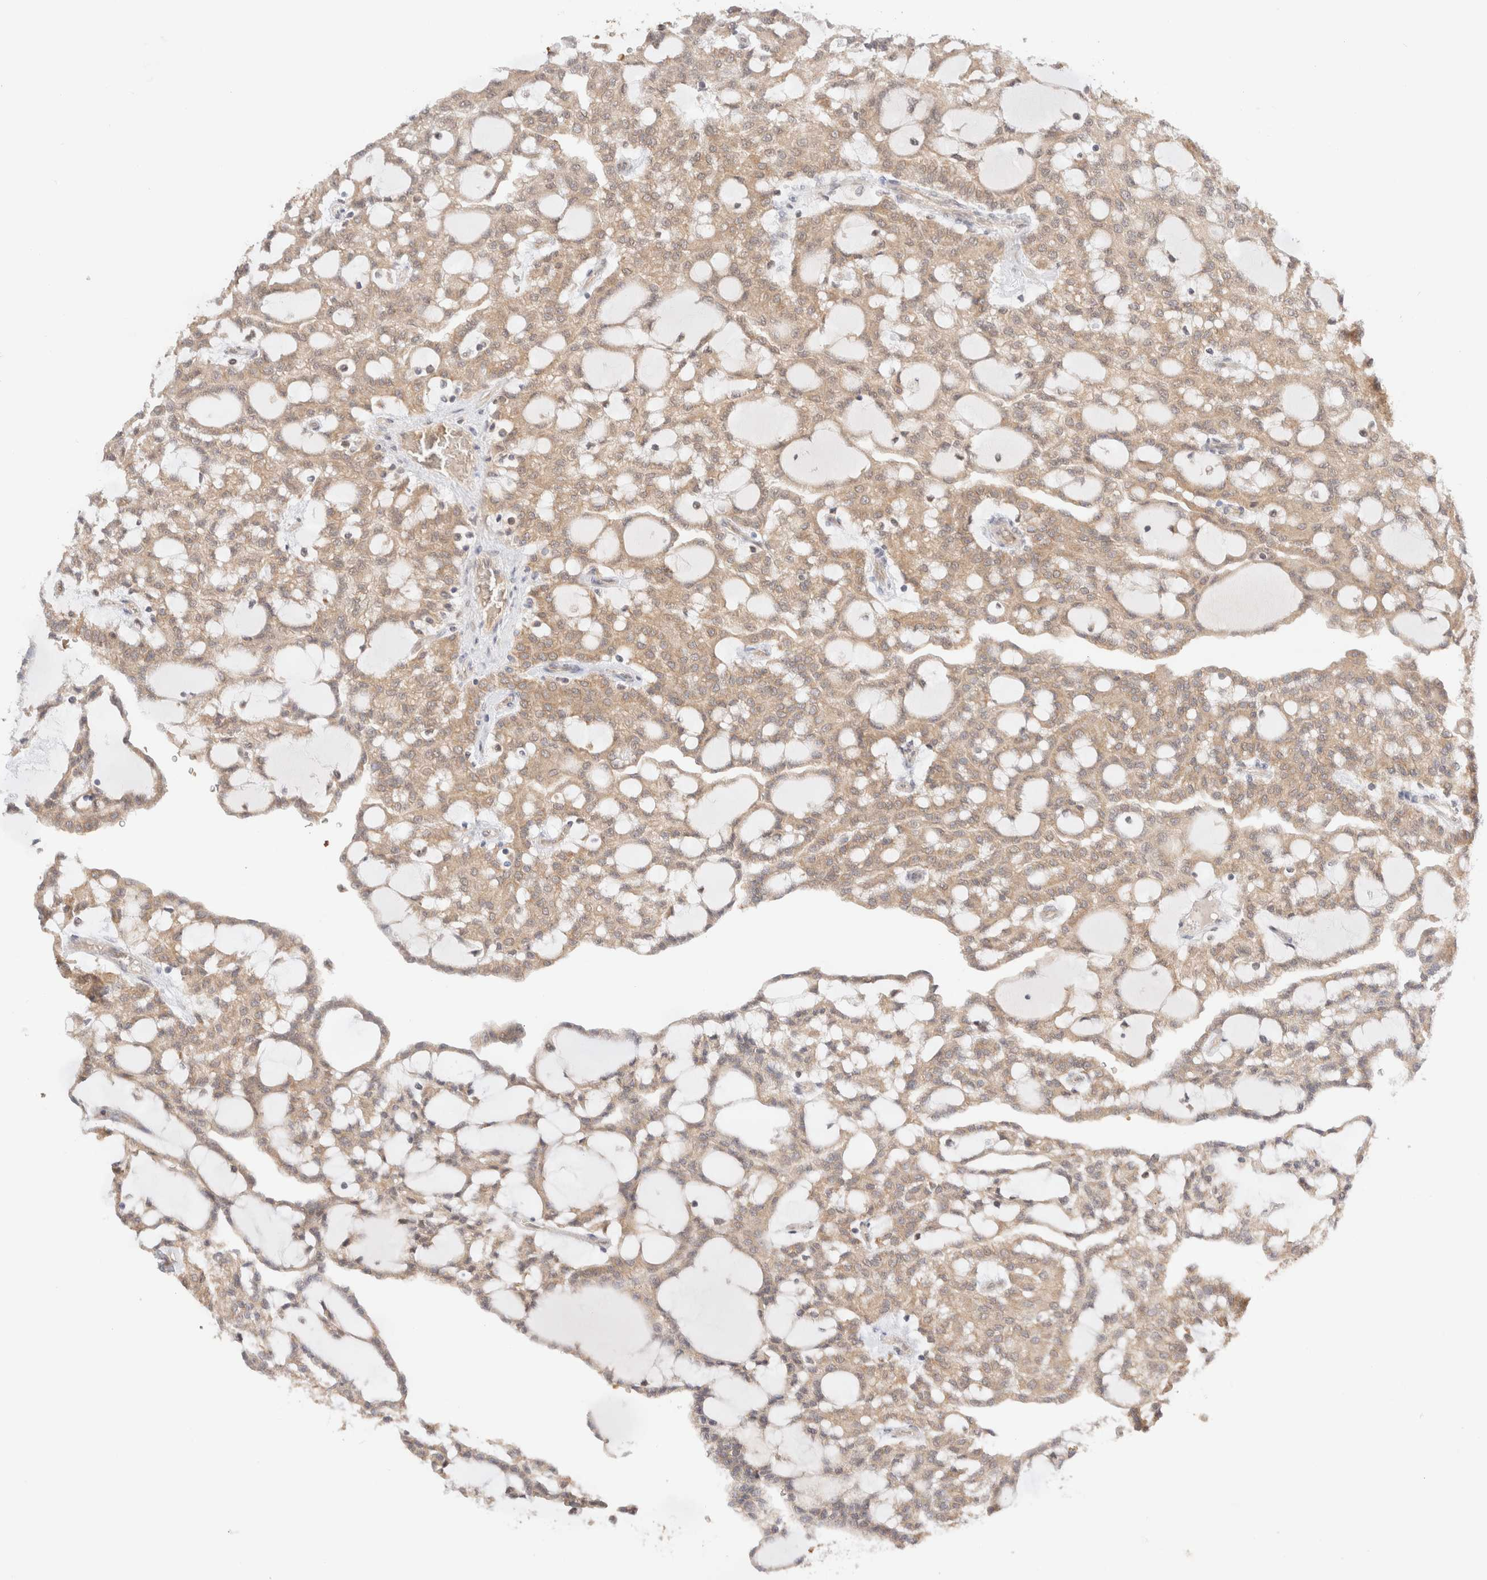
{"staining": {"intensity": "weak", "quantity": ">75%", "location": "cytoplasmic/membranous"}, "tissue": "renal cancer", "cell_type": "Tumor cells", "image_type": "cancer", "snomed": [{"axis": "morphology", "description": "Adenocarcinoma, NOS"}, {"axis": "topography", "description": "Kidney"}], "caption": "Protein analysis of renal adenocarcinoma tissue reveals weak cytoplasmic/membranous staining in about >75% of tumor cells.", "gene": "SYVN1", "patient": {"sex": "male", "age": 63}}